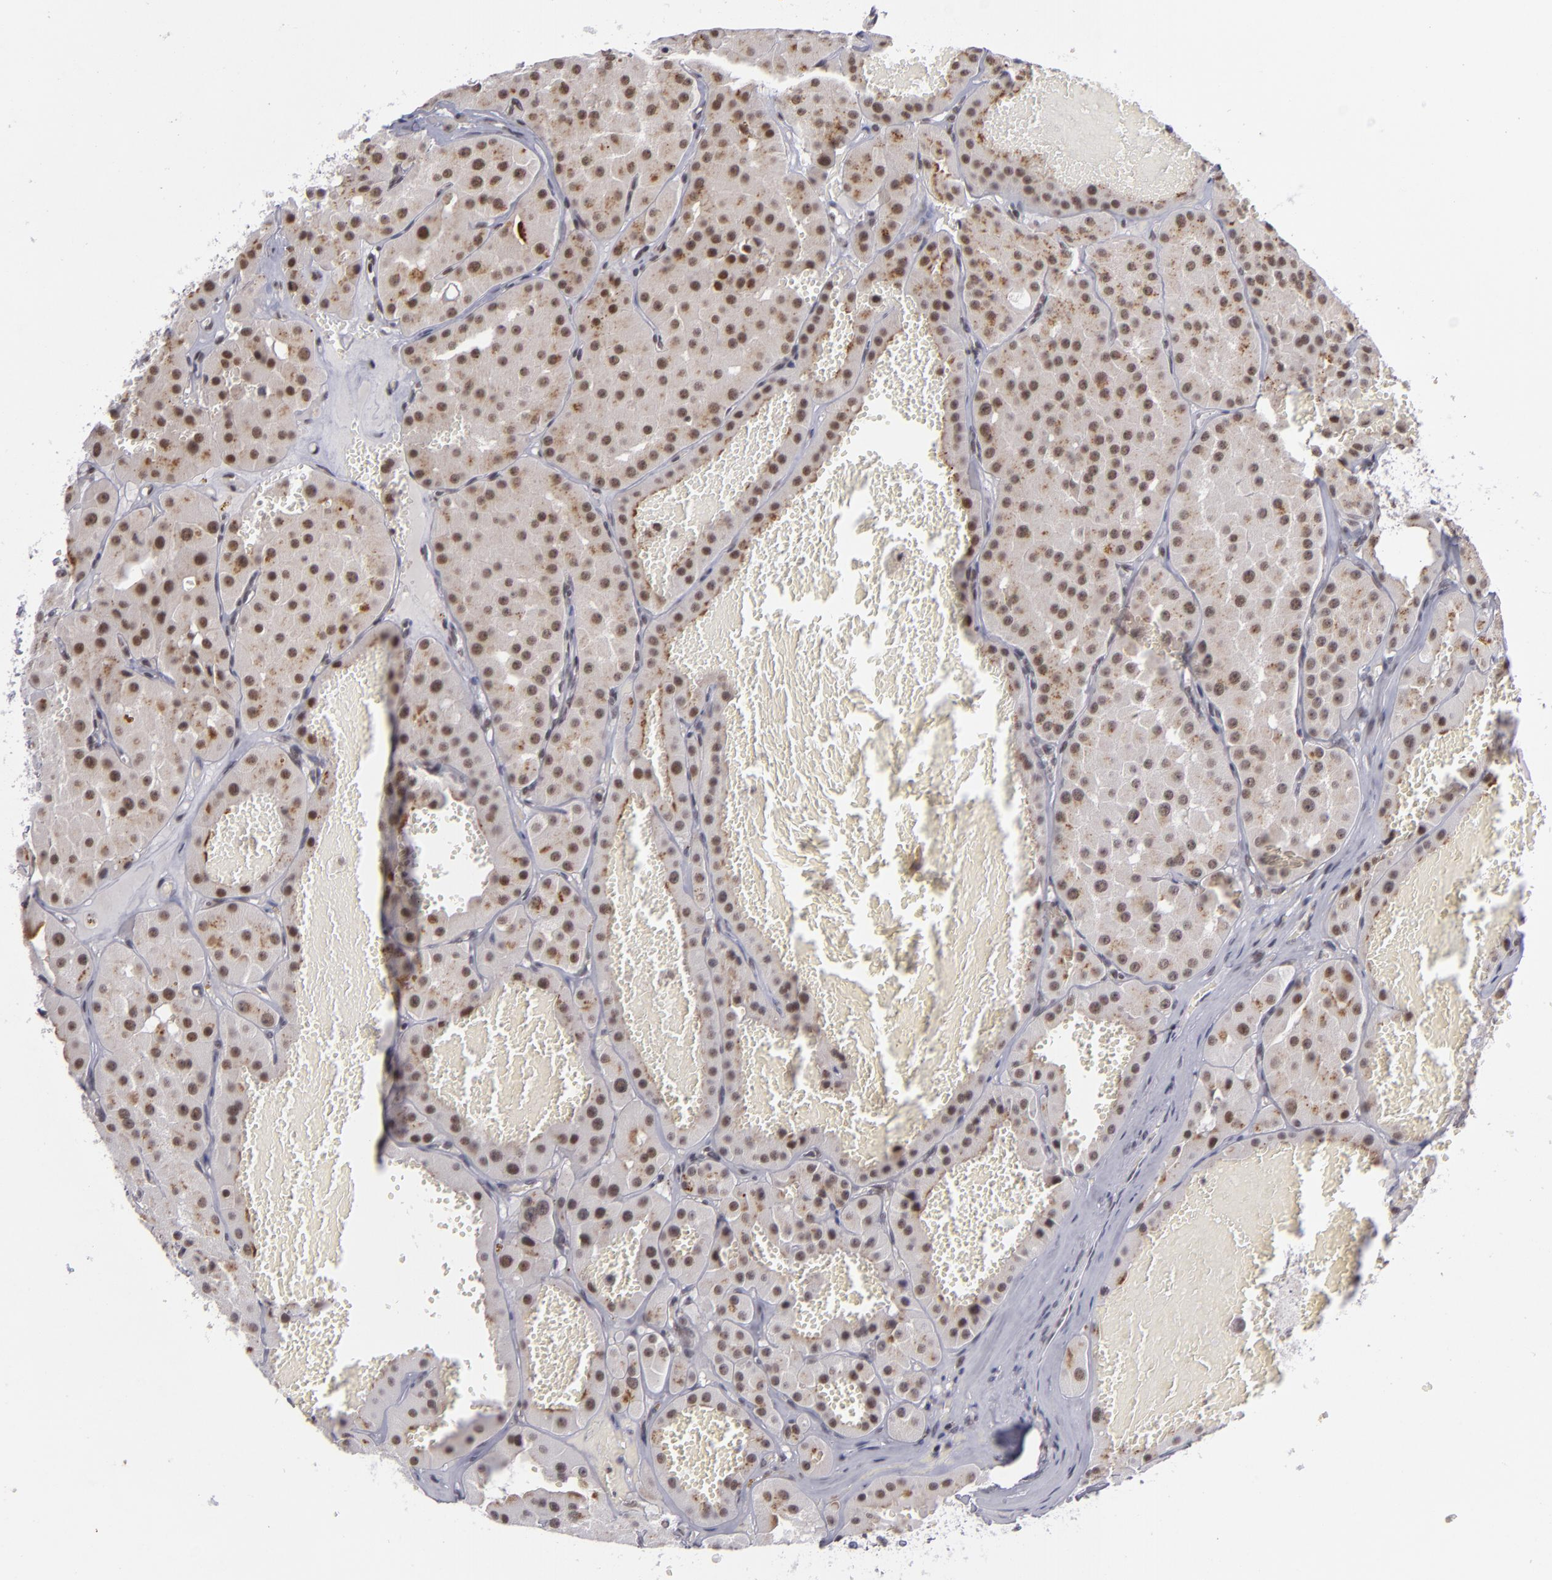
{"staining": {"intensity": "moderate", "quantity": ">75%", "location": "nuclear"}, "tissue": "renal cancer", "cell_type": "Tumor cells", "image_type": "cancer", "snomed": [{"axis": "morphology", "description": "Adenocarcinoma, uncertain malignant potential"}, {"axis": "topography", "description": "Kidney"}], "caption": "About >75% of tumor cells in renal cancer reveal moderate nuclear protein staining as visualized by brown immunohistochemical staining.", "gene": "MLLT3", "patient": {"sex": "male", "age": 63}}